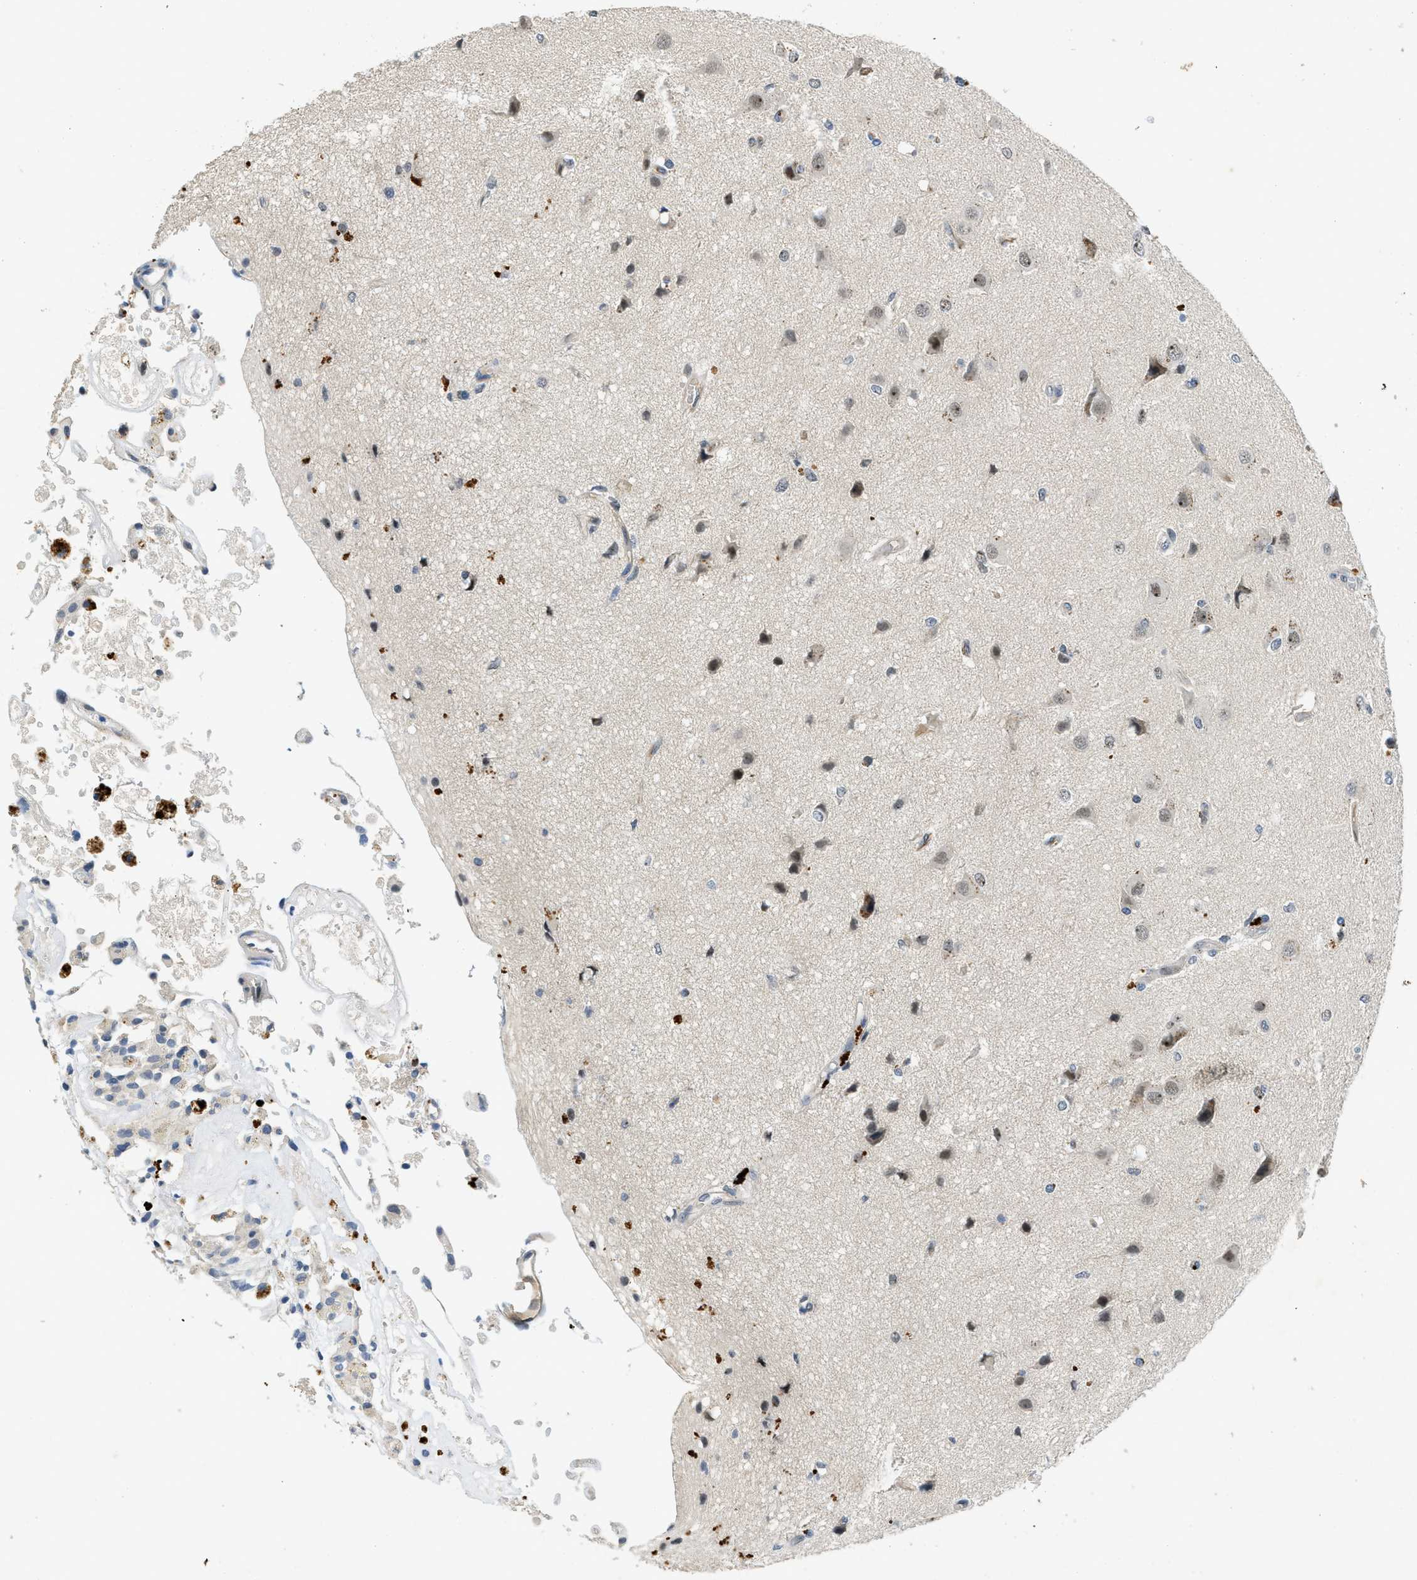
{"staining": {"intensity": "weak", "quantity": "<25%", "location": "nuclear"}, "tissue": "glioma", "cell_type": "Tumor cells", "image_type": "cancer", "snomed": [{"axis": "morphology", "description": "Glioma, malignant, High grade"}, {"axis": "topography", "description": "Brain"}], "caption": "Tumor cells are negative for protein expression in human glioma. Nuclei are stained in blue.", "gene": "SLCO2A1", "patient": {"sex": "female", "age": 59}}